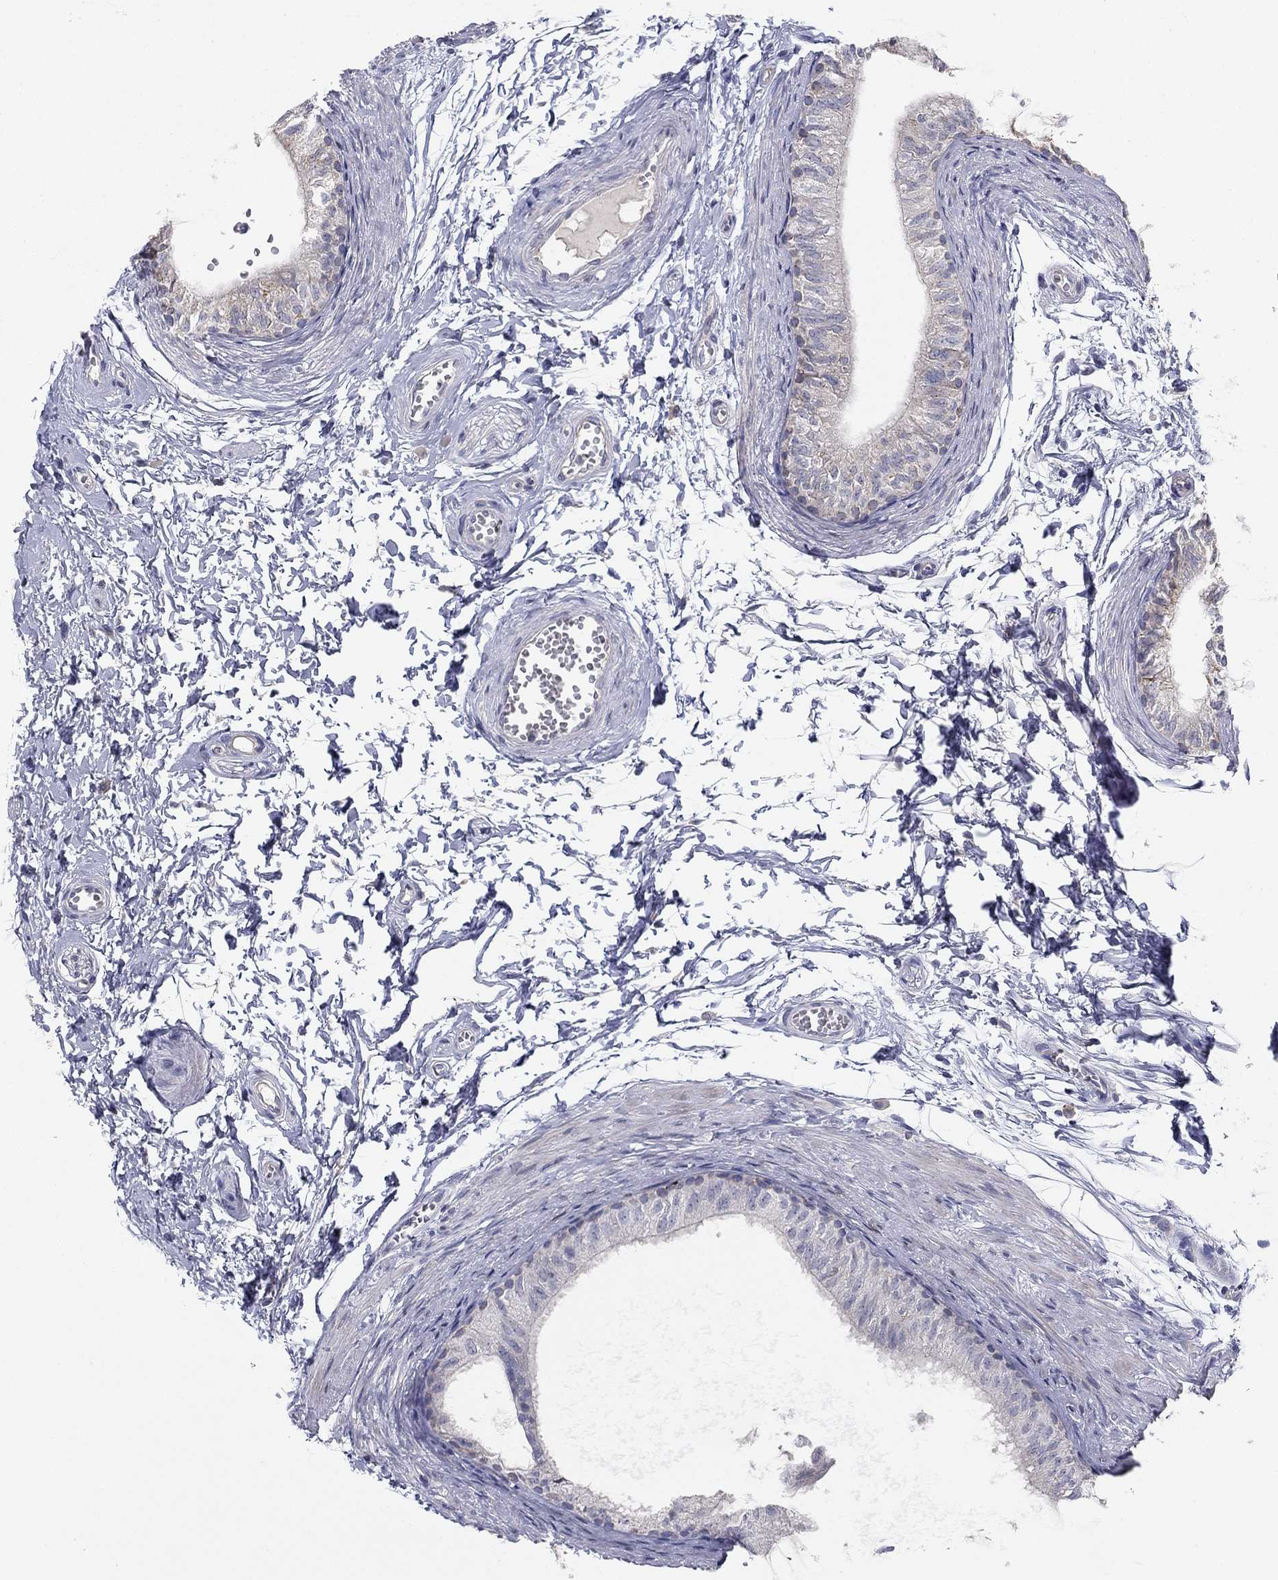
{"staining": {"intensity": "negative", "quantity": "none", "location": "none"}, "tissue": "epididymis", "cell_type": "Glandular cells", "image_type": "normal", "snomed": [{"axis": "morphology", "description": "Normal tissue, NOS"}, {"axis": "topography", "description": "Epididymis"}], "caption": "High magnification brightfield microscopy of normal epididymis stained with DAB (3,3'-diaminobenzidine) (brown) and counterstained with hematoxylin (blue): glandular cells show no significant staining.", "gene": "SEPTIN3", "patient": {"sex": "male", "age": 22}}